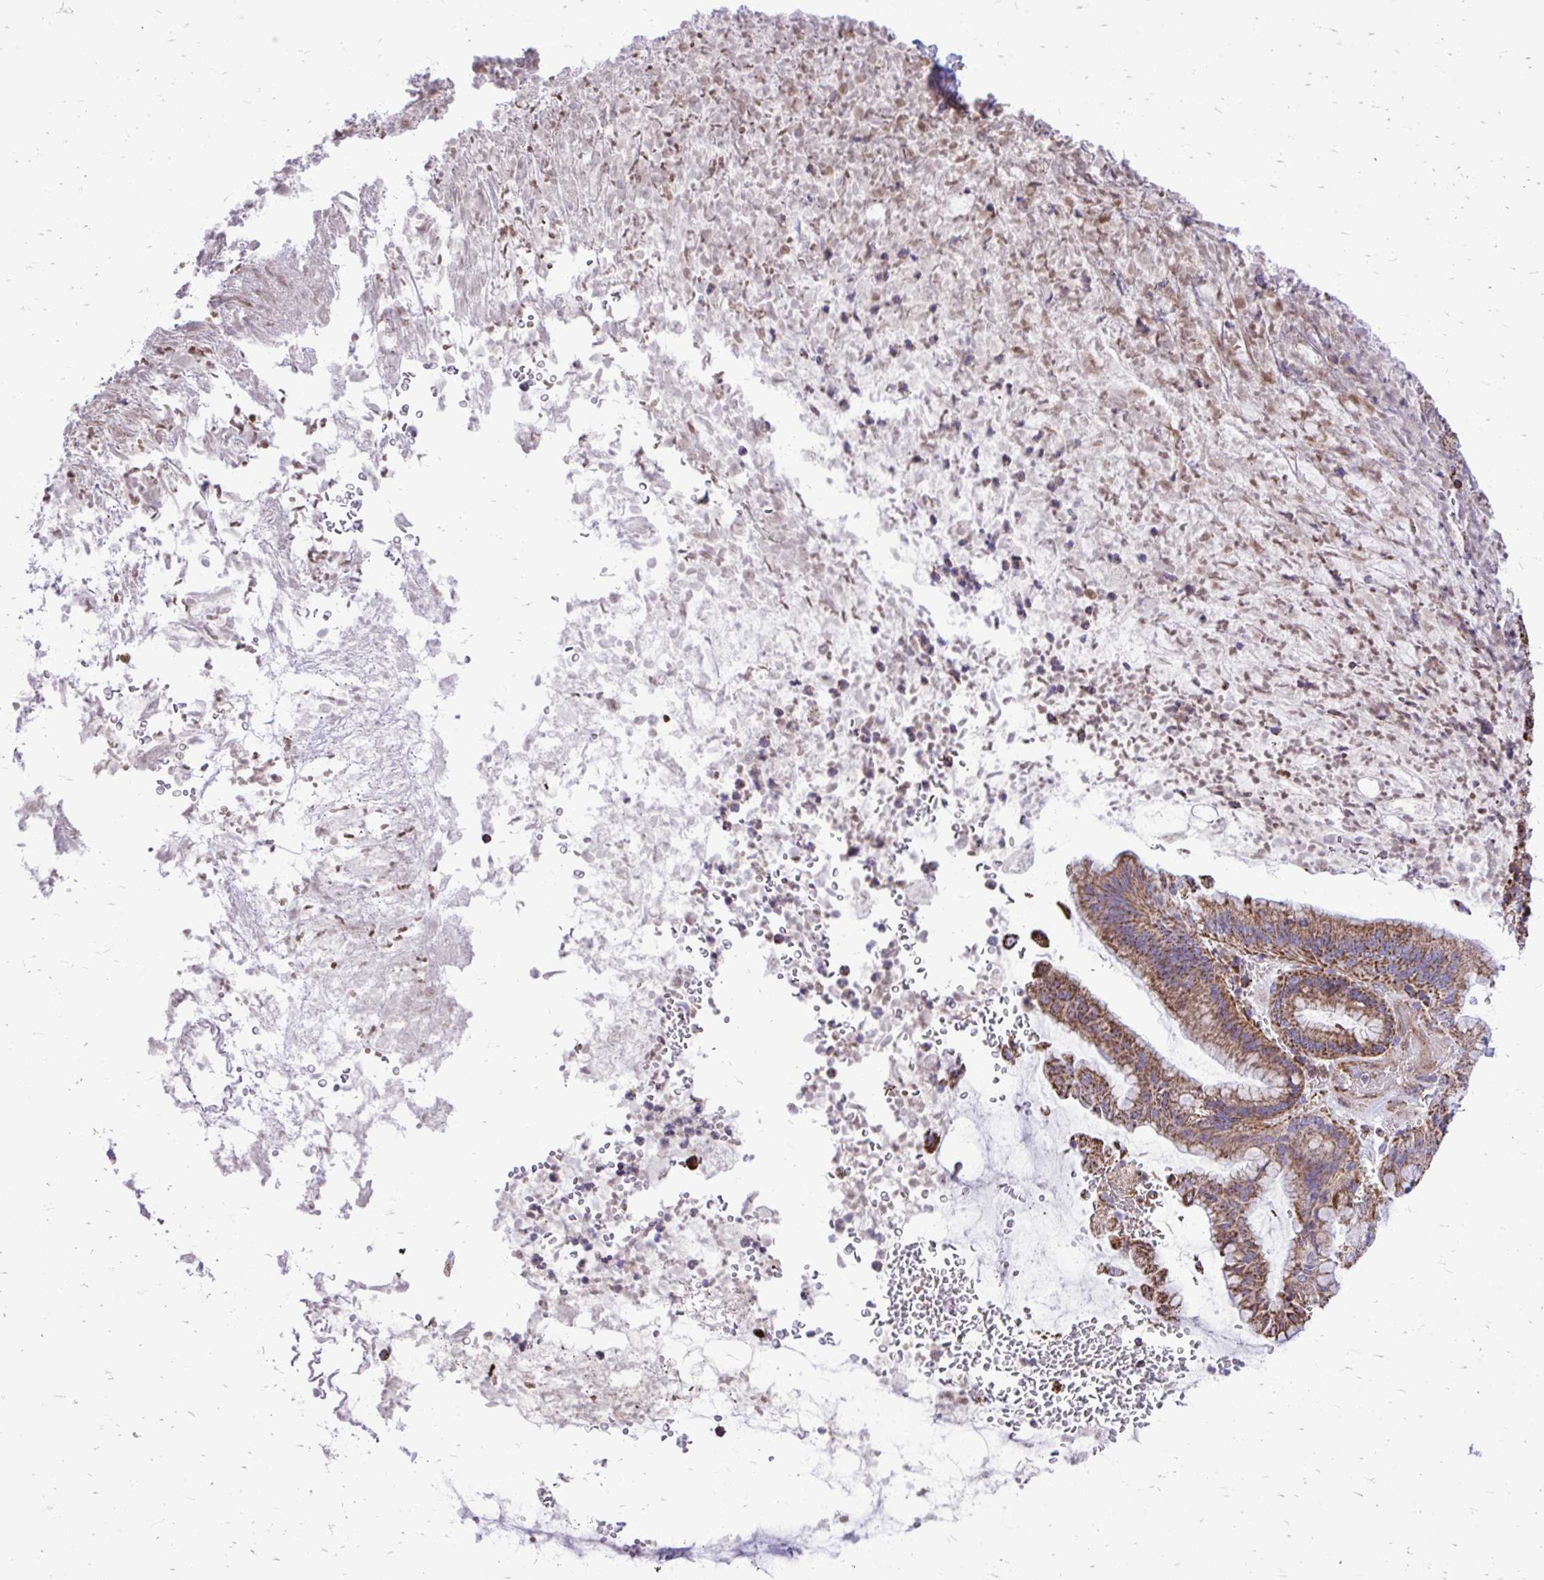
{"staining": {"intensity": "moderate", "quantity": ">75%", "location": "cytoplasmic/membranous"}, "tissue": "stomach cancer", "cell_type": "Tumor cells", "image_type": "cancer", "snomed": [{"axis": "morphology", "description": "Normal tissue, NOS"}, {"axis": "morphology", "description": "Adenocarcinoma, NOS"}, {"axis": "topography", "description": "Stomach"}], "caption": "Moderate cytoplasmic/membranous expression is seen in about >75% of tumor cells in stomach cancer. The staining was performed using DAB, with brown indicating positive protein expression. Nuclei are stained blue with hematoxylin.", "gene": "UBE2C", "patient": {"sex": "female", "age": 79}}